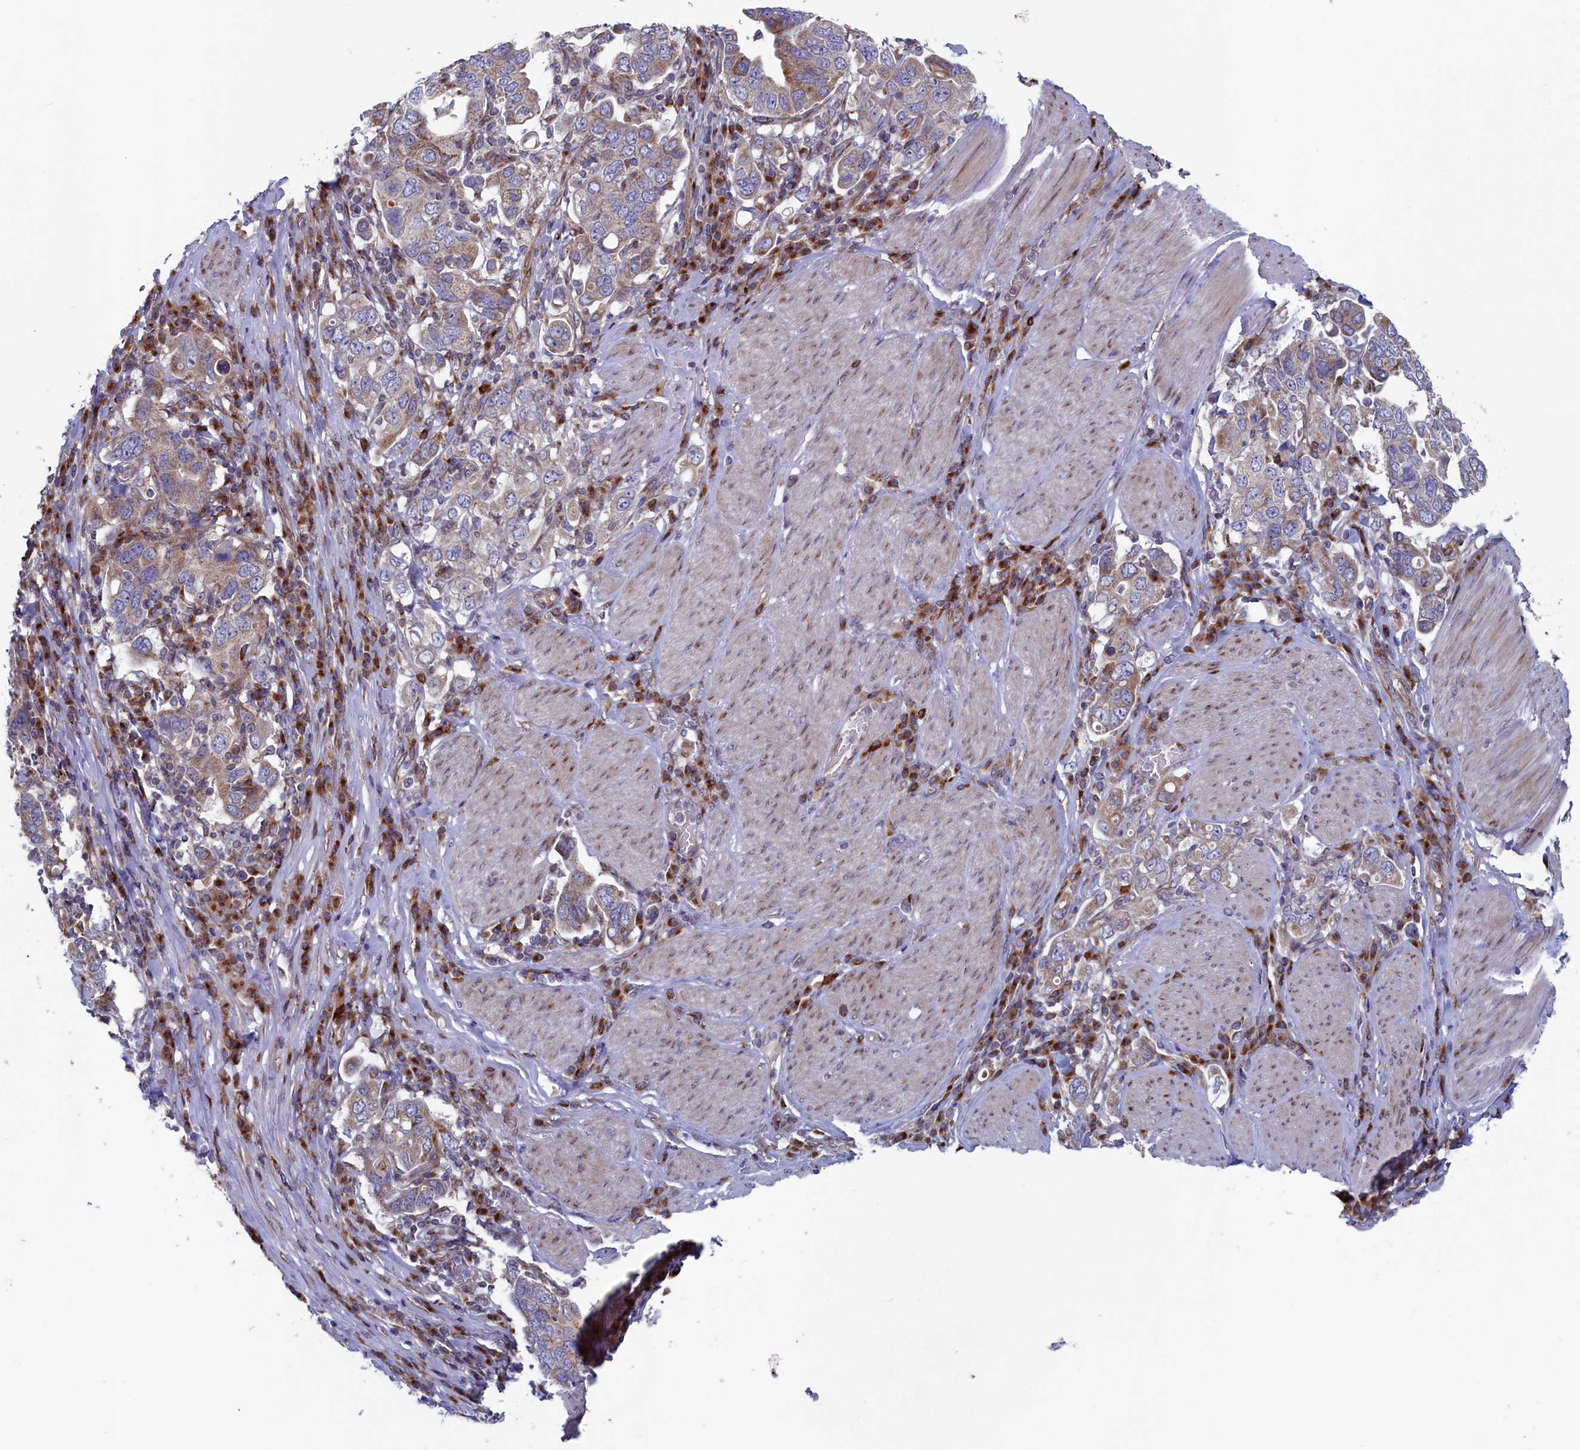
{"staining": {"intensity": "weak", "quantity": "25%-75%", "location": "cytoplasmic/membranous"}, "tissue": "stomach cancer", "cell_type": "Tumor cells", "image_type": "cancer", "snomed": [{"axis": "morphology", "description": "Adenocarcinoma, NOS"}, {"axis": "topography", "description": "Stomach, upper"}], "caption": "Stomach cancer stained with DAB immunohistochemistry reveals low levels of weak cytoplasmic/membranous expression in about 25%-75% of tumor cells. The staining was performed using DAB to visualize the protein expression in brown, while the nuclei were stained in blue with hematoxylin (Magnification: 20x).", "gene": "MTFMT", "patient": {"sex": "male", "age": 62}}